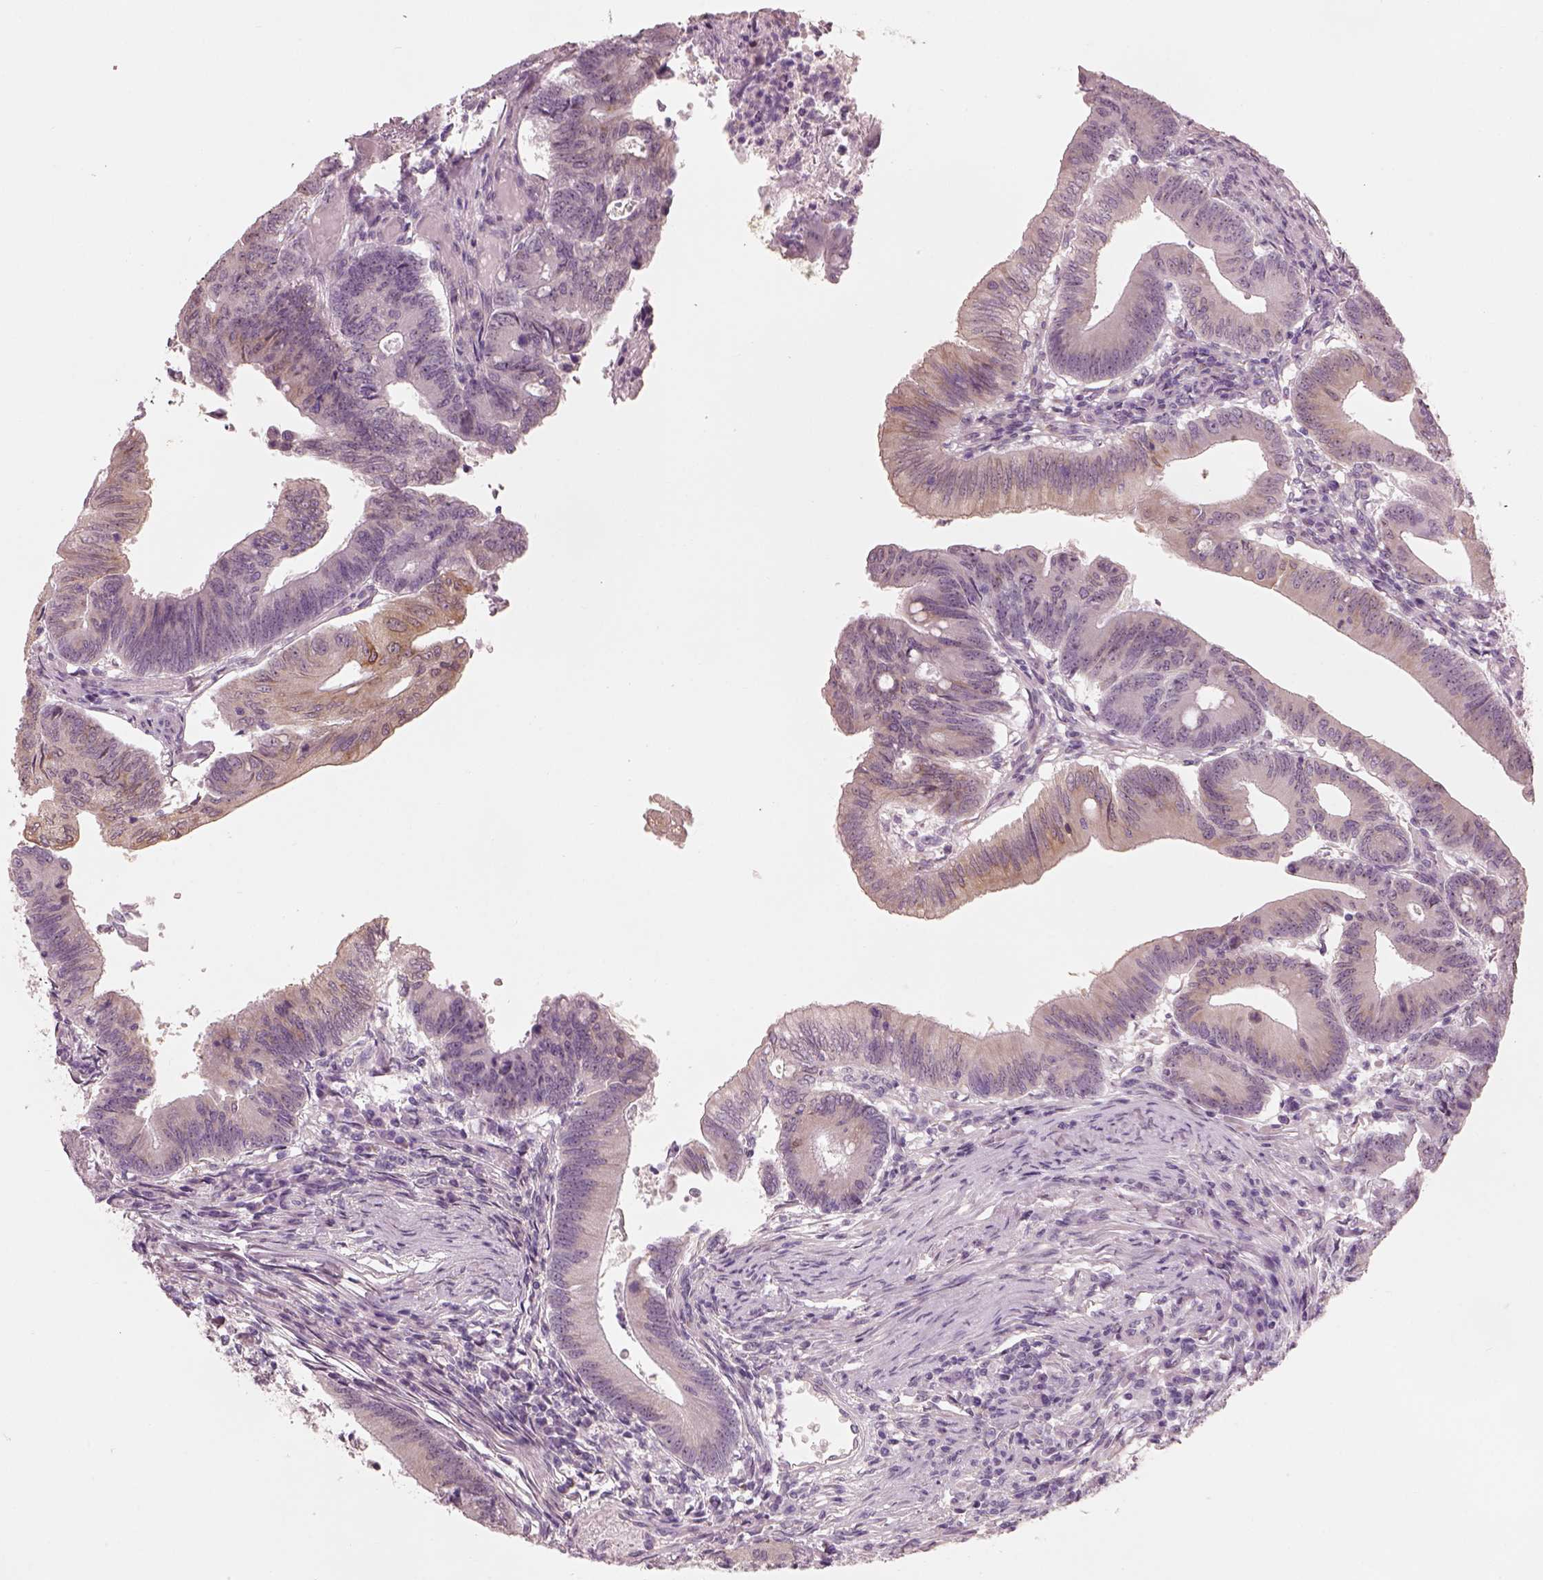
{"staining": {"intensity": "weak", "quantity": "<25%", "location": "cytoplasmic/membranous"}, "tissue": "colorectal cancer", "cell_type": "Tumor cells", "image_type": "cancer", "snomed": [{"axis": "morphology", "description": "Adenocarcinoma, NOS"}, {"axis": "topography", "description": "Colon"}], "caption": "Tumor cells are negative for brown protein staining in adenocarcinoma (colorectal).", "gene": "CDS1", "patient": {"sex": "female", "age": 70}}